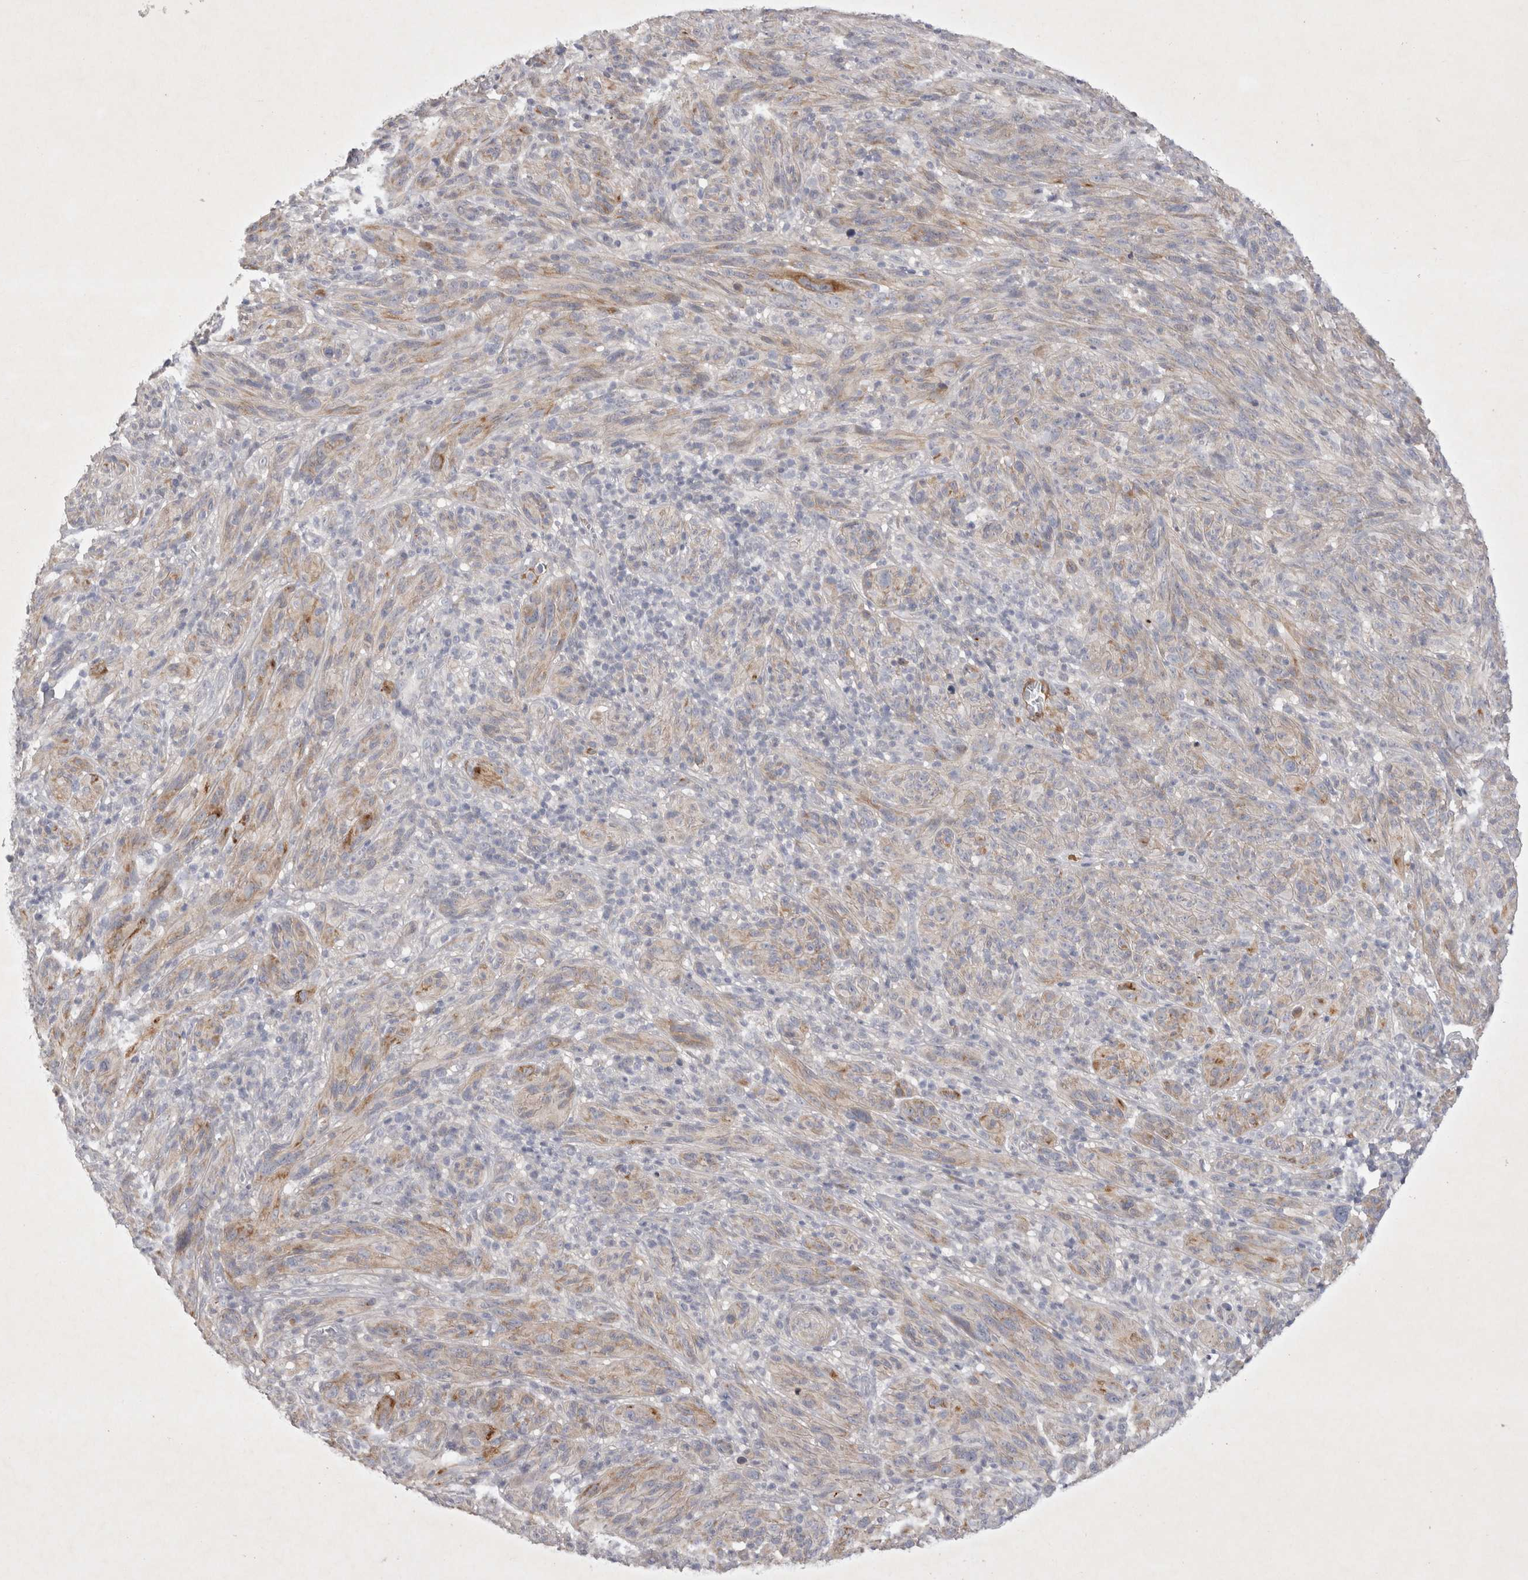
{"staining": {"intensity": "moderate", "quantity": "<25%", "location": "cytoplasmic/membranous"}, "tissue": "melanoma", "cell_type": "Tumor cells", "image_type": "cancer", "snomed": [{"axis": "morphology", "description": "Malignant melanoma, NOS"}, {"axis": "topography", "description": "Skin of head"}], "caption": "Moderate cytoplasmic/membranous expression for a protein is present in approximately <25% of tumor cells of malignant melanoma using immunohistochemistry (IHC).", "gene": "BZW2", "patient": {"sex": "male", "age": 96}}